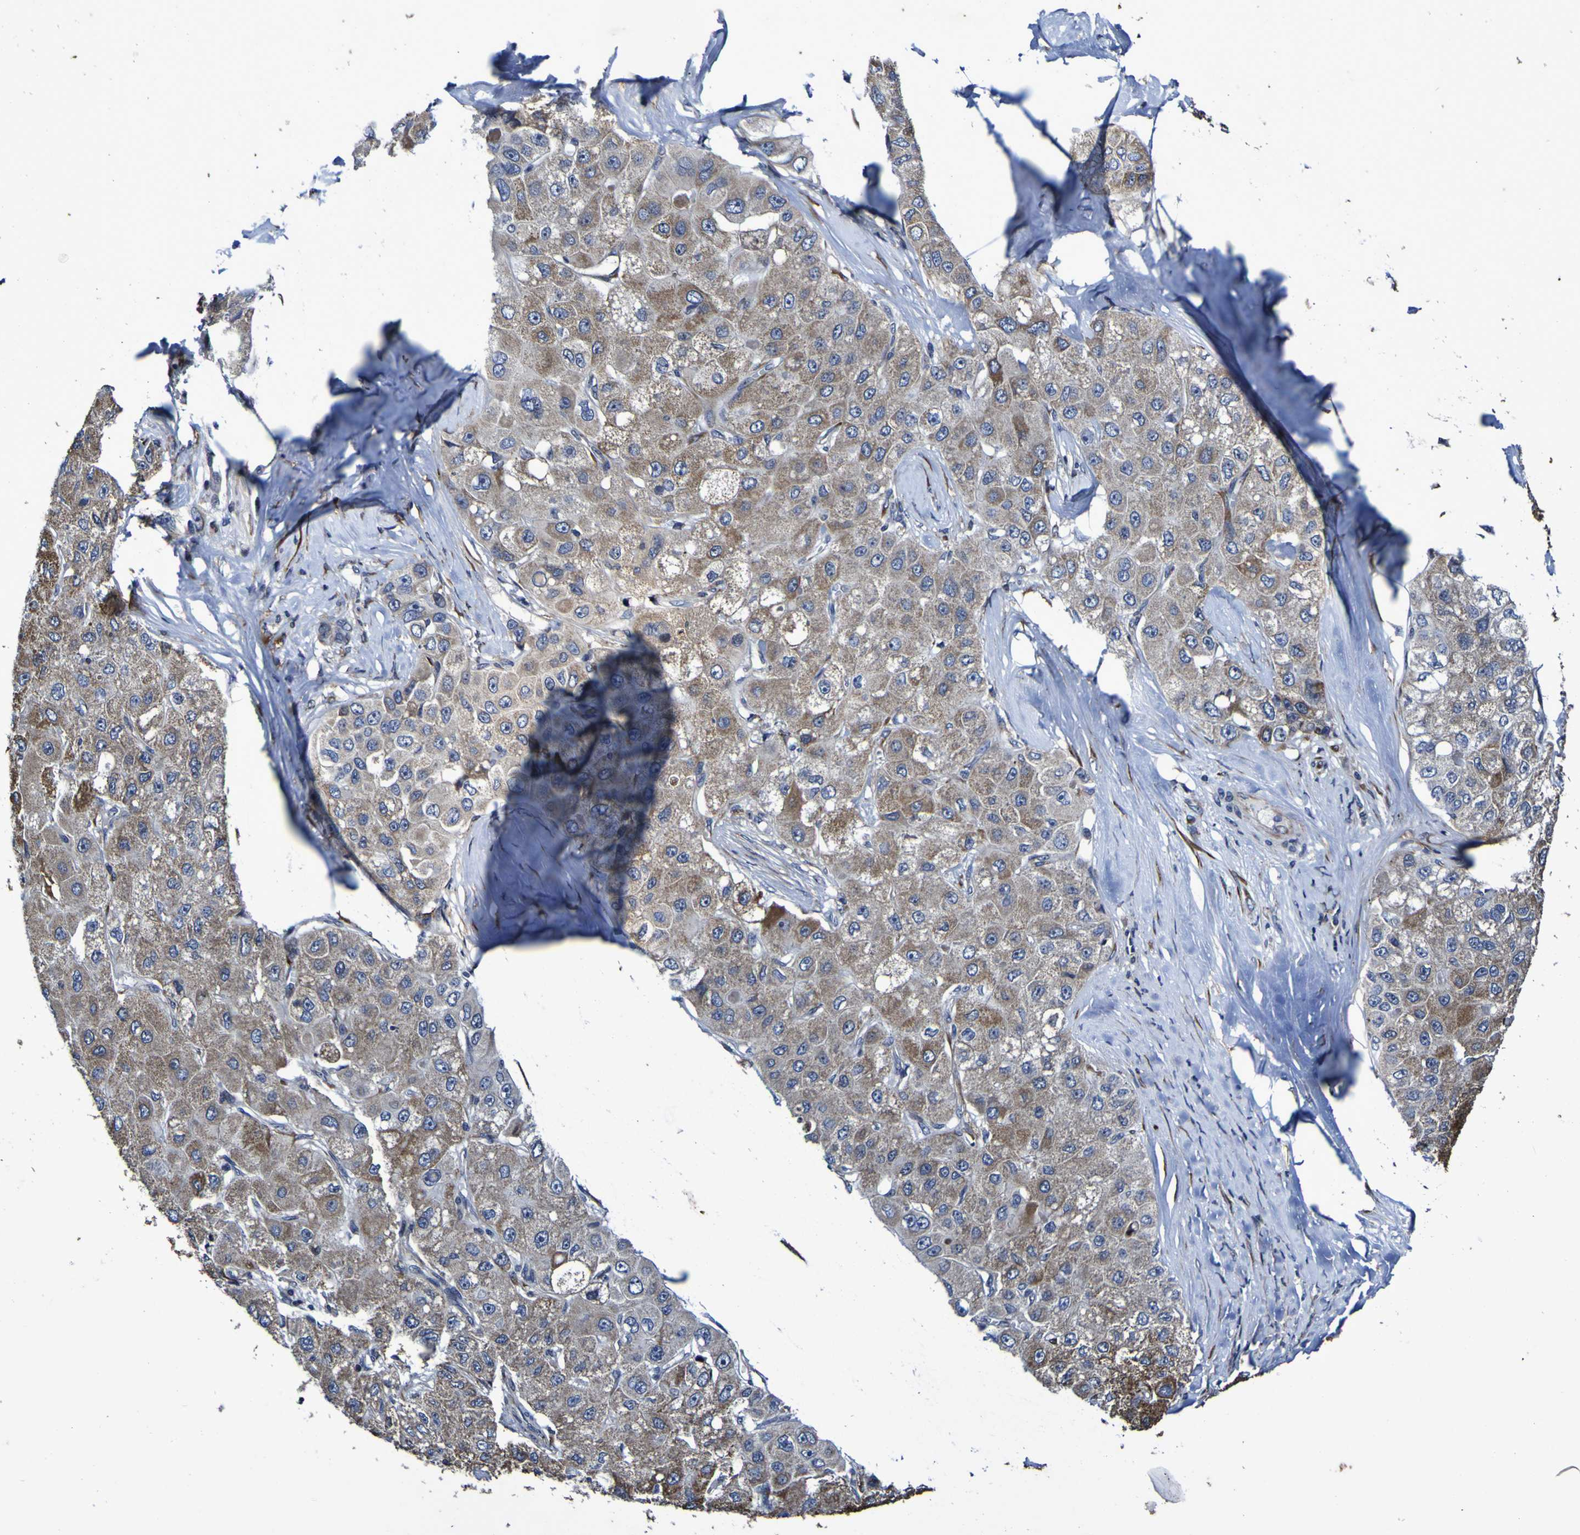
{"staining": {"intensity": "moderate", "quantity": "25%-75%", "location": "cytoplasmic/membranous"}, "tissue": "liver cancer", "cell_type": "Tumor cells", "image_type": "cancer", "snomed": [{"axis": "morphology", "description": "Carcinoma, Hepatocellular, NOS"}, {"axis": "topography", "description": "Liver"}], "caption": "DAB (3,3'-diaminobenzidine) immunohistochemical staining of human liver cancer (hepatocellular carcinoma) shows moderate cytoplasmic/membranous protein positivity in about 25%-75% of tumor cells. (DAB = brown stain, brightfield microscopy at high magnification).", "gene": "P3H1", "patient": {"sex": "male", "age": 80}}